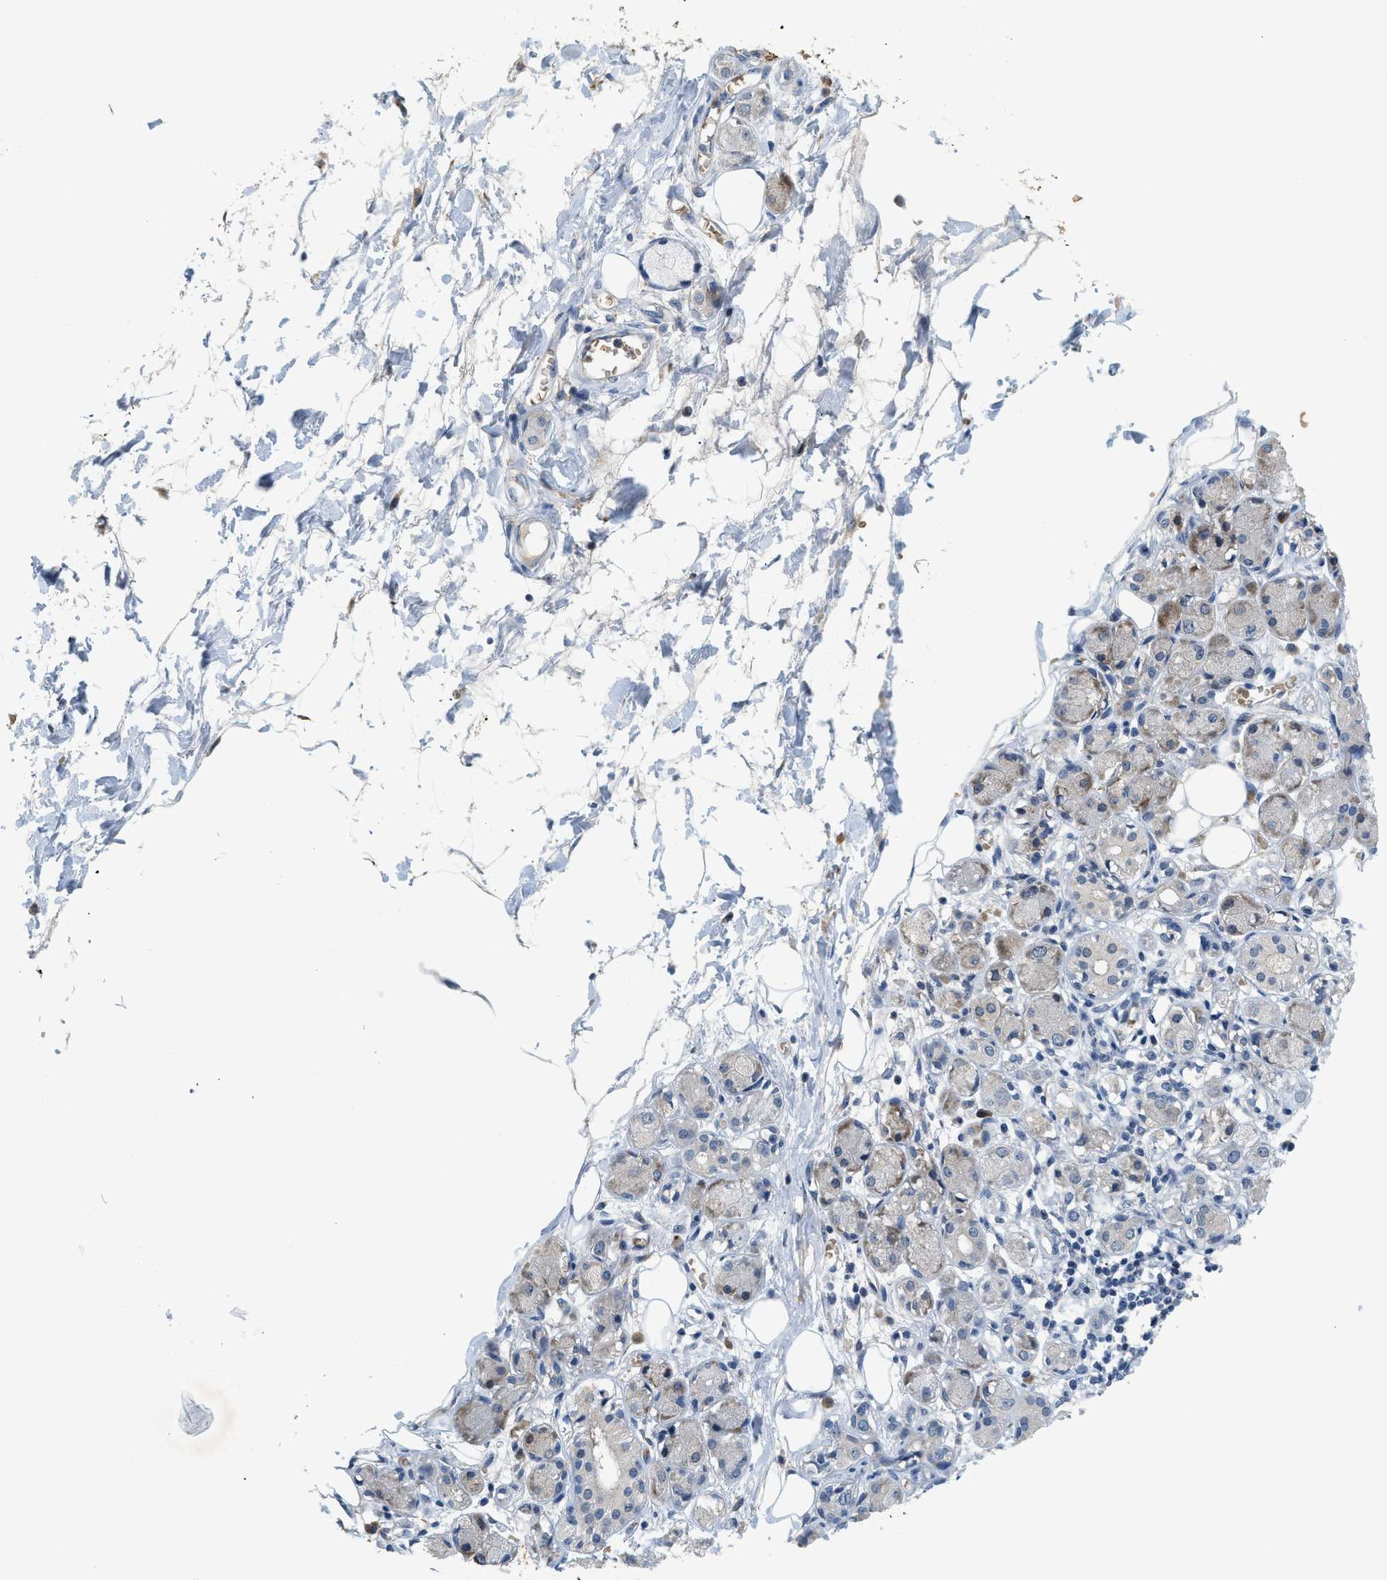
{"staining": {"intensity": "negative", "quantity": "none", "location": "none"}, "tissue": "adipose tissue", "cell_type": "Adipocytes", "image_type": "normal", "snomed": [{"axis": "morphology", "description": "Normal tissue, NOS"}, {"axis": "morphology", "description": "Inflammation, NOS"}, {"axis": "topography", "description": "Vascular tissue"}, {"axis": "topography", "description": "Salivary gland"}], "caption": "Adipose tissue was stained to show a protein in brown. There is no significant expression in adipocytes. (DAB immunohistochemistry visualized using brightfield microscopy, high magnification).", "gene": "CYTH2", "patient": {"sex": "female", "age": 75}}